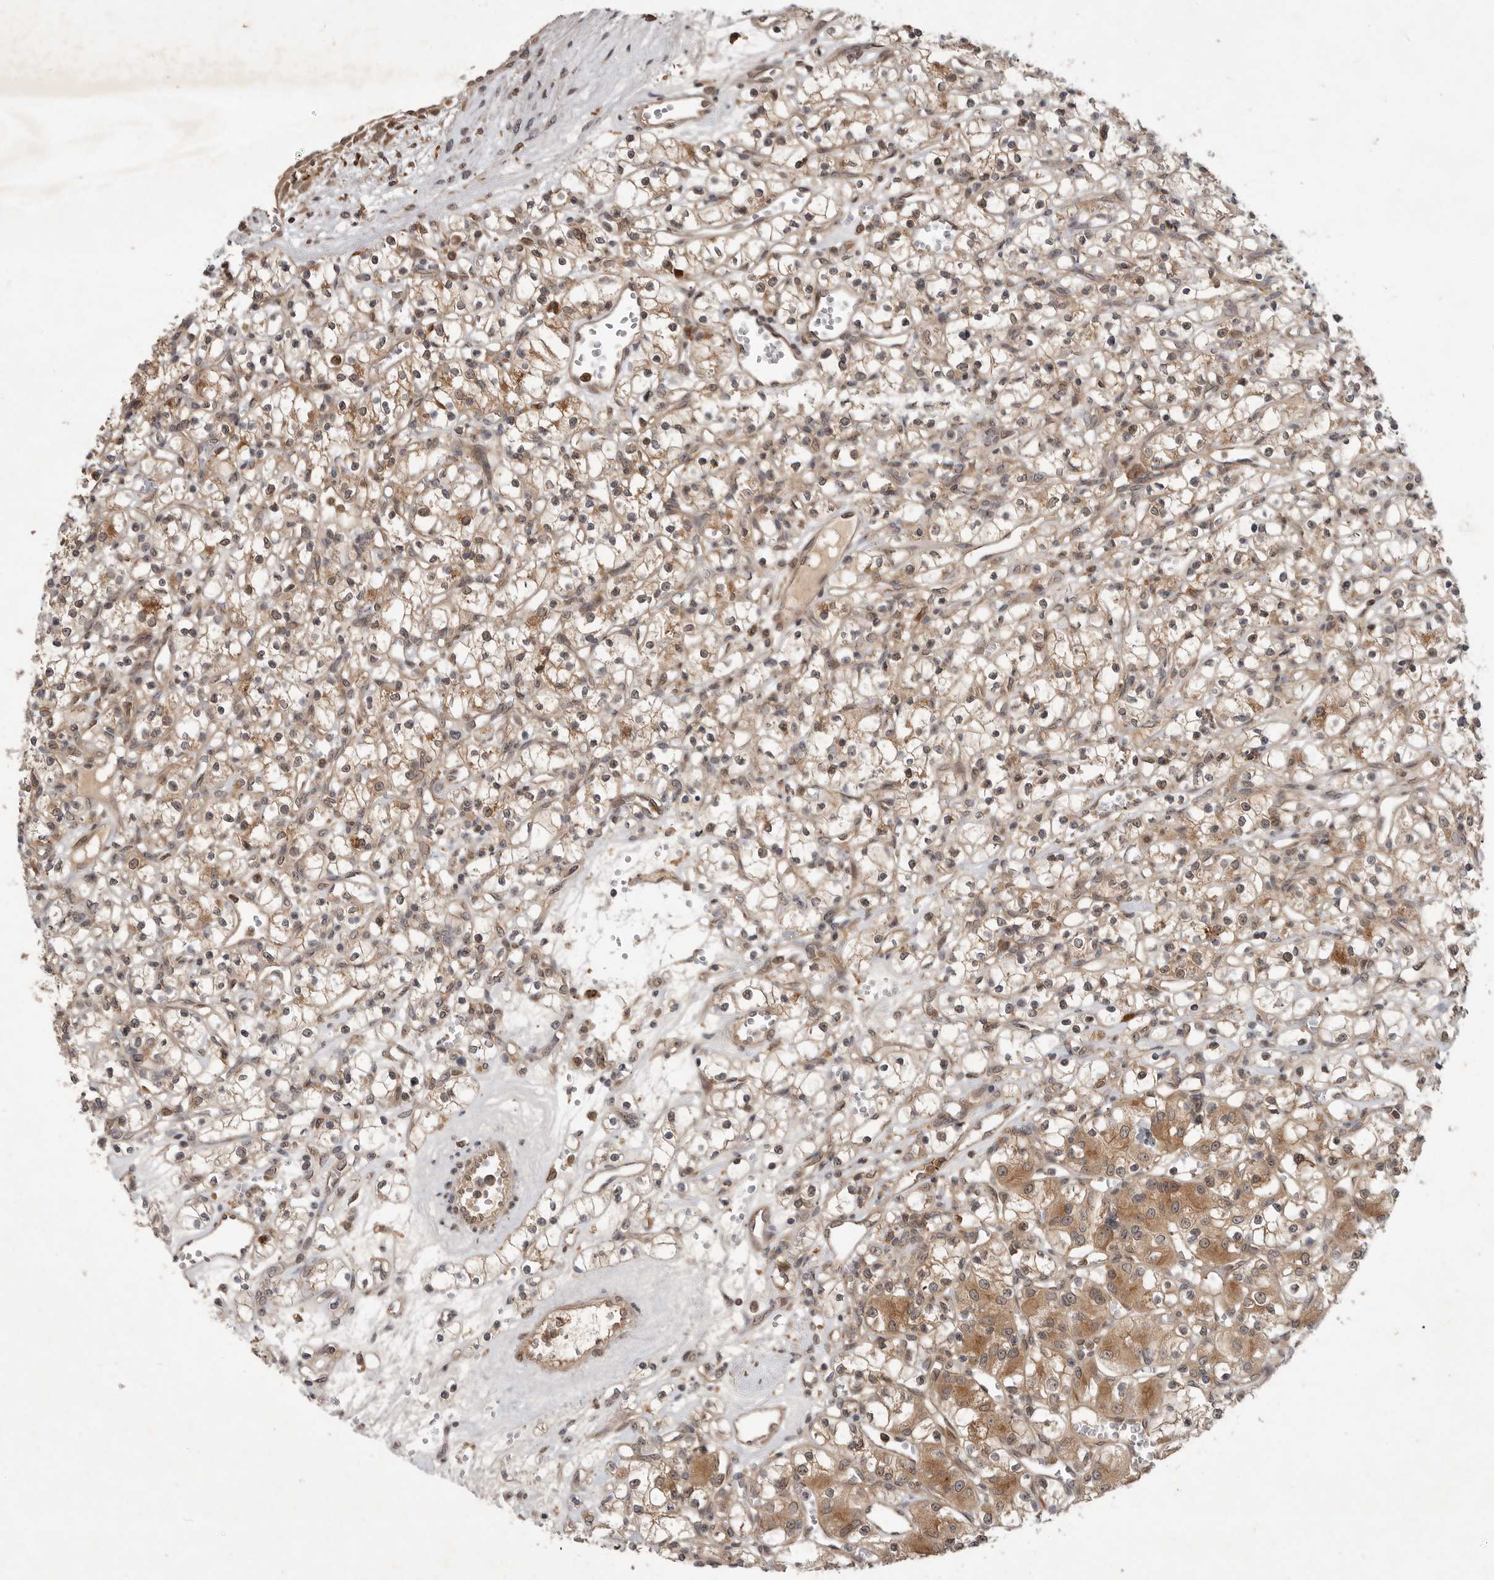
{"staining": {"intensity": "moderate", "quantity": ">75%", "location": "cytoplasmic/membranous,nuclear"}, "tissue": "renal cancer", "cell_type": "Tumor cells", "image_type": "cancer", "snomed": [{"axis": "morphology", "description": "Adenocarcinoma, NOS"}, {"axis": "topography", "description": "Kidney"}], "caption": "Immunohistochemistry (IHC) image of renal cancer (adenocarcinoma) stained for a protein (brown), which shows medium levels of moderate cytoplasmic/membranous and nuclear staining in approximately >75% of tumor cells.", "gene": "OSBPL9", "patient": {"sex": "female", "age": 59}}